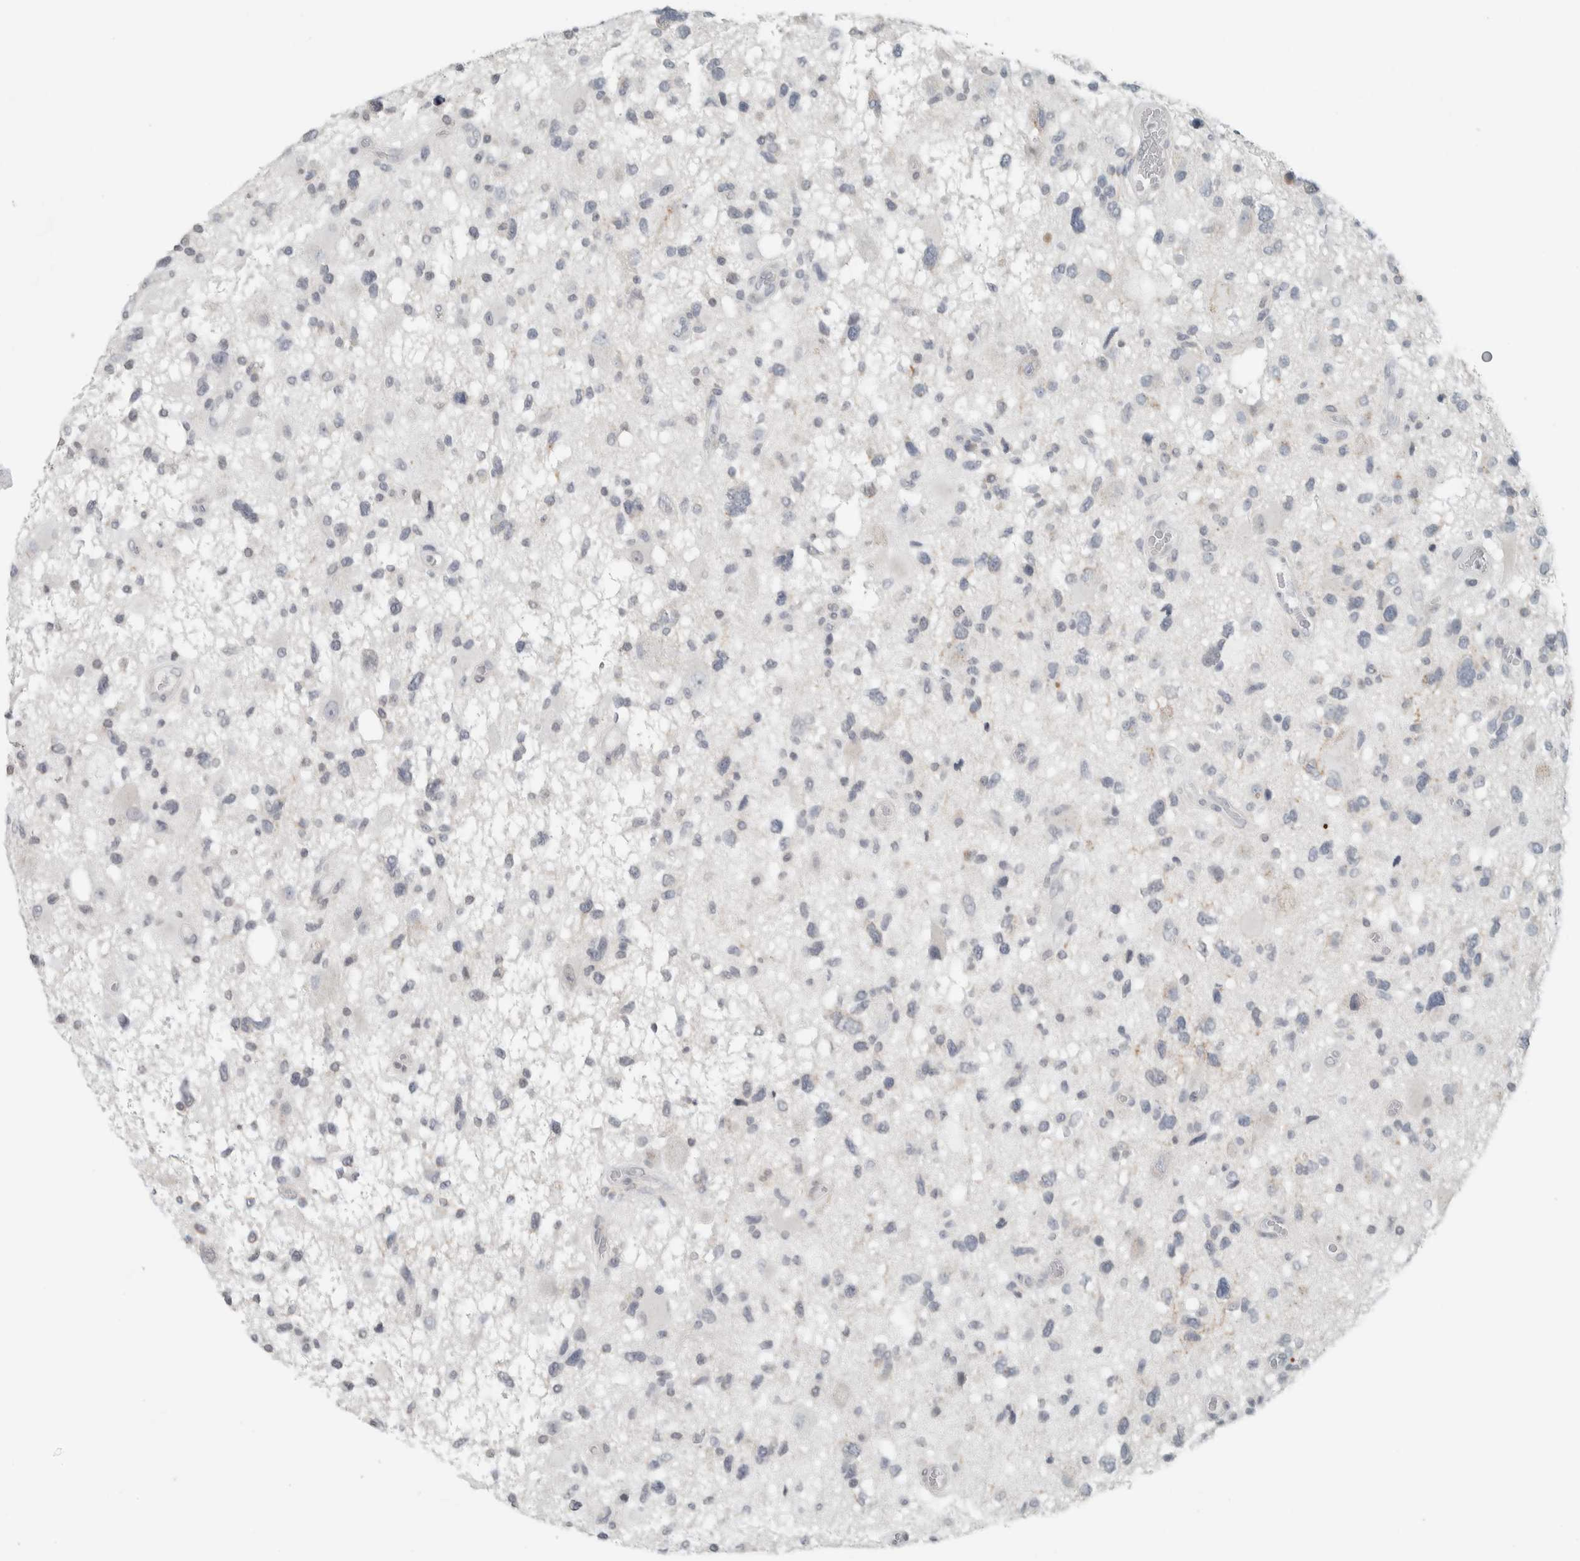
{"staining": {"intensity": "negative", "quantity": "none", "location": "none"}, "tissue": "glioma", "cell_type": "Tumor cells", "image_type": "cancer", "snomed": [{"axis": "morphology", "description": "Glioma, malignant, High grade"}, {"axis": "topography", "description": "Brain"}], "caption": "Immunohistochemistry image of neoplastic tissue: malignant glioma (high-grade) stained with DAB displays no significant protein staining in tumor cells.", "gene": "TRIT1", "patient": {"sex": "male", "age": 33}}